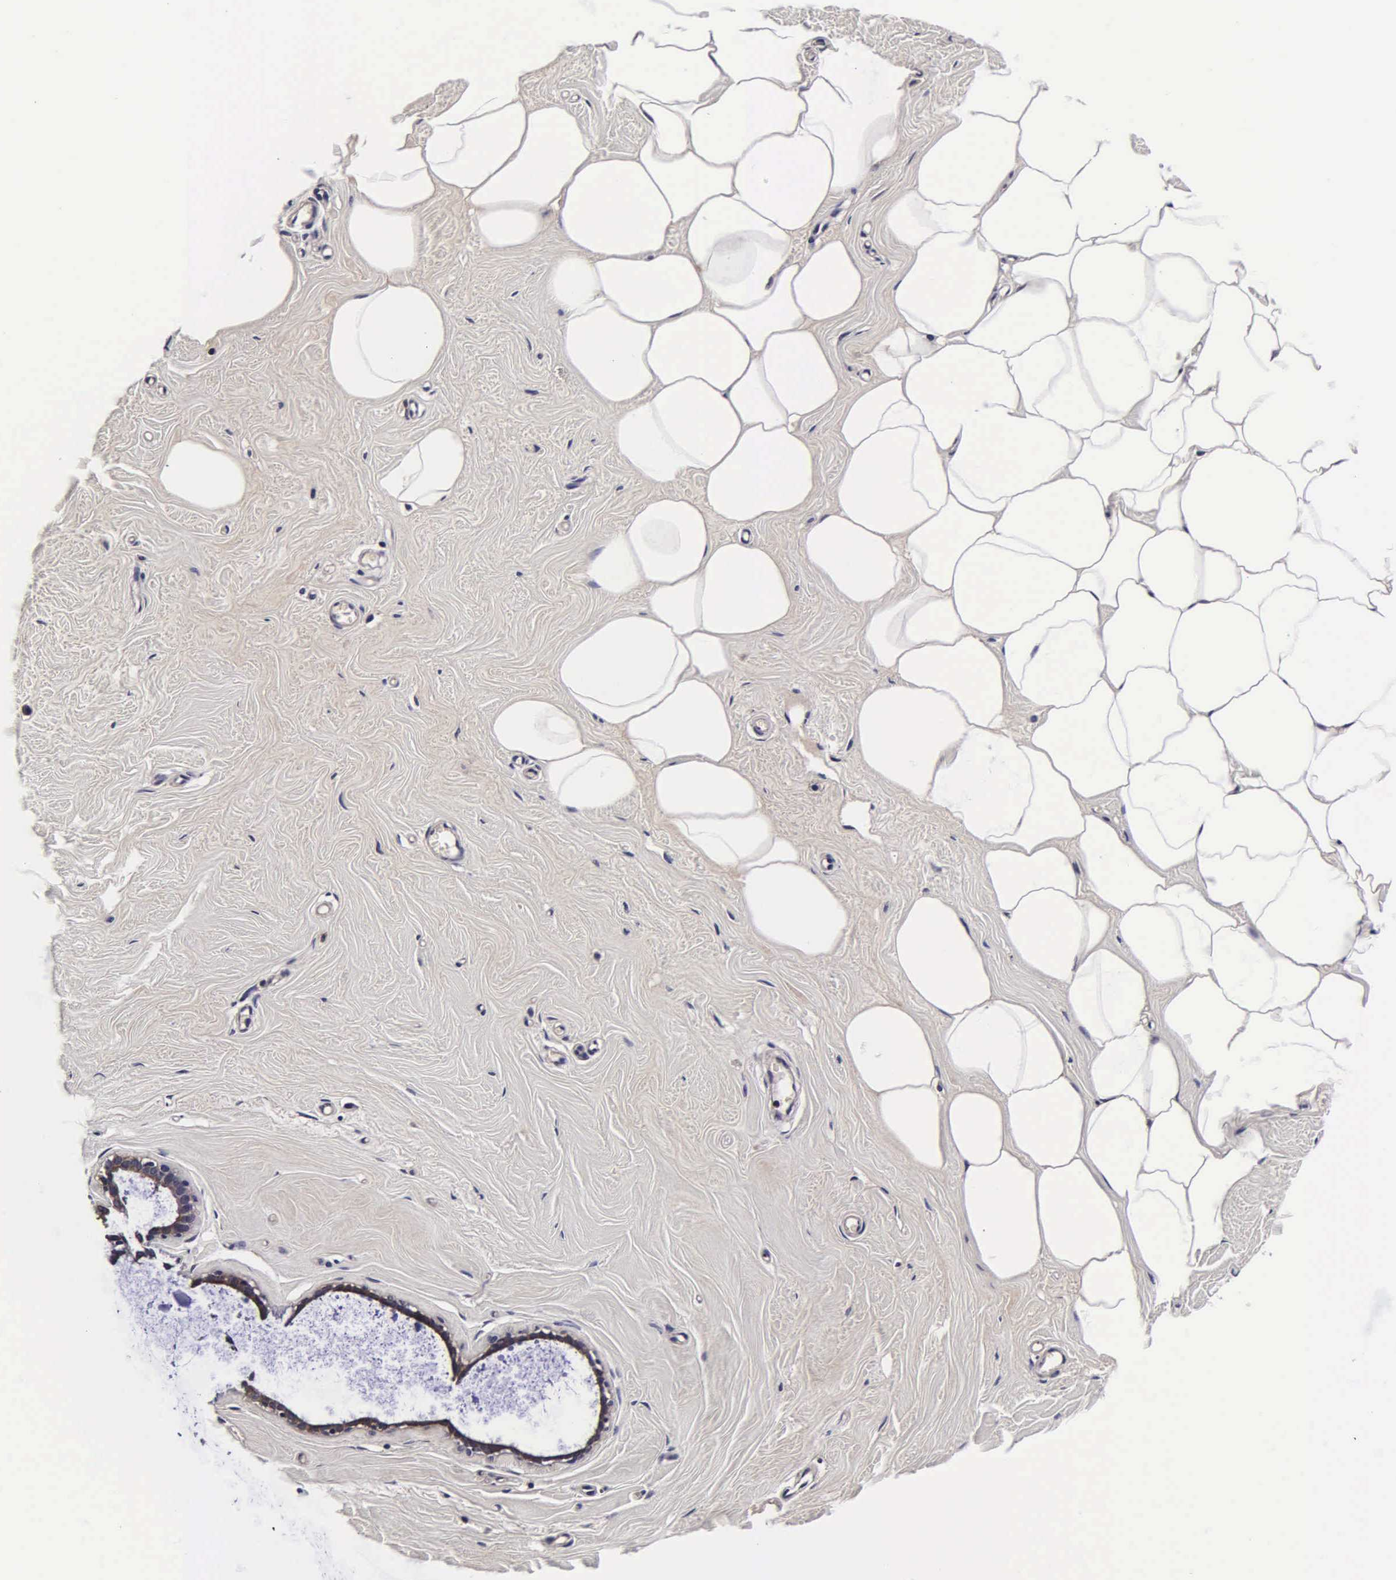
{"staining": {"intensity": "negative", "quantity": "none", "location": "none"}, "tissue": "breast", "cell_type": "Adipocytes", "image_type": "normal", "snomed": [{"axis": "morphology", "description": "Normal tissue, NOS"}, {"axis": "topography", "description": "Breast"}], "caption": "Immunohistochemical staining of benign human breast reveals no significant expression in adipocytes. The staining was performed using DAB (3,3'-diaminobenzidine) to visualize the protein expression in brown, while the nuclei were stained in blue with hematoxylin (Magnification: 20x).", "gene": "PSMA3", "patient": {"sex": "female", "age": 45}}